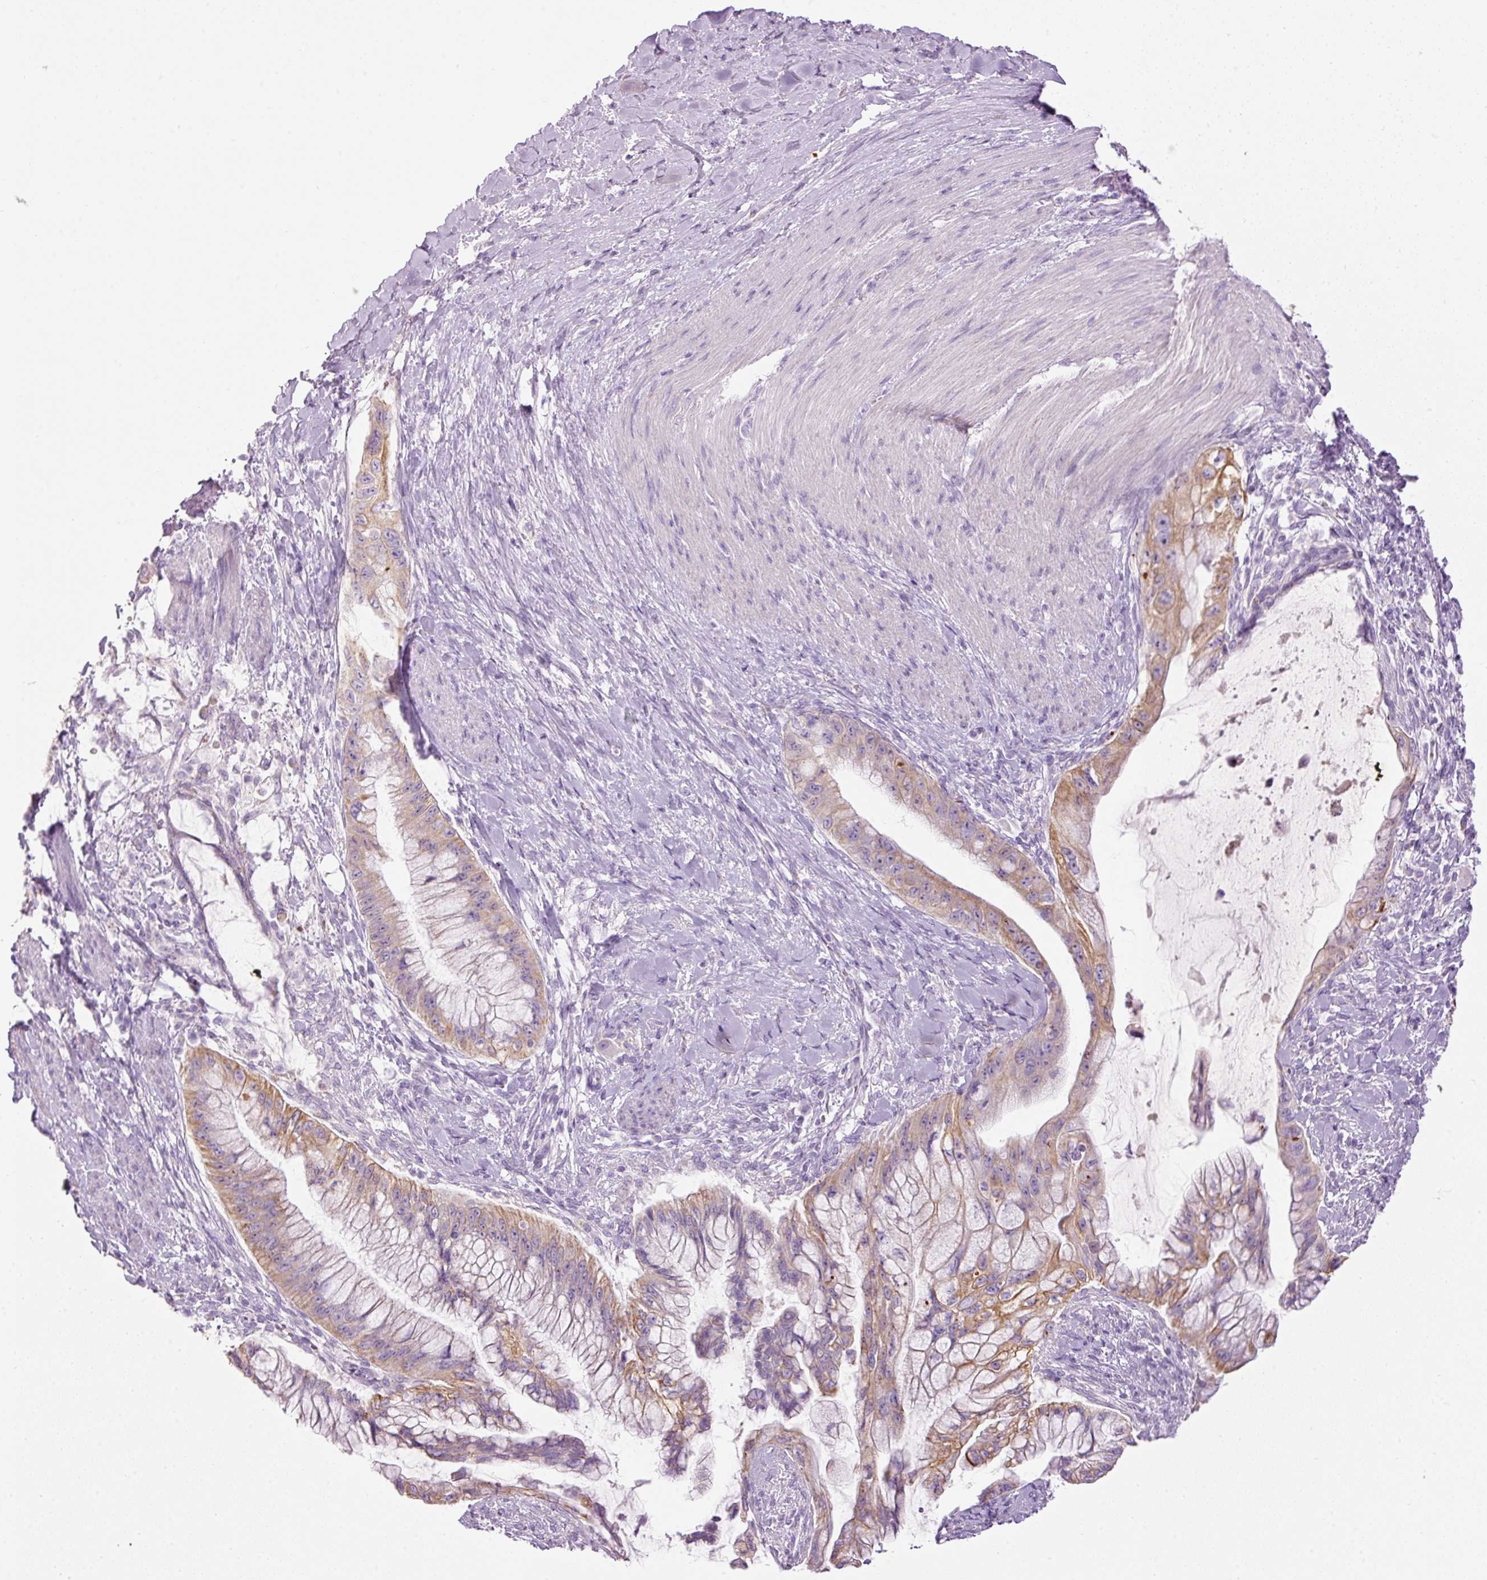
{"staining": {"intensity": "moderate", "quantity": ">75%", "location": "cytoplasmic/membranous"}, "tissue": "pancreatic cancer", "cell_type": "Tumor cells", "image_type": "cancer", "snomed": [{"axis": "morphology", "description": "Adenocarcinoma, NOS"}, {"axis": "topography", "description": "Pancreas"}], "caption": "A high-resolution image shows immunohistochemistry (IHC) staining of pancreatic adenocarcinoma, which shows moderate cytoplasmic/membranous expression in about >75% of tumor cells.", "gene": "CARD16", "patient": {"sex": "male", "age": 48}}